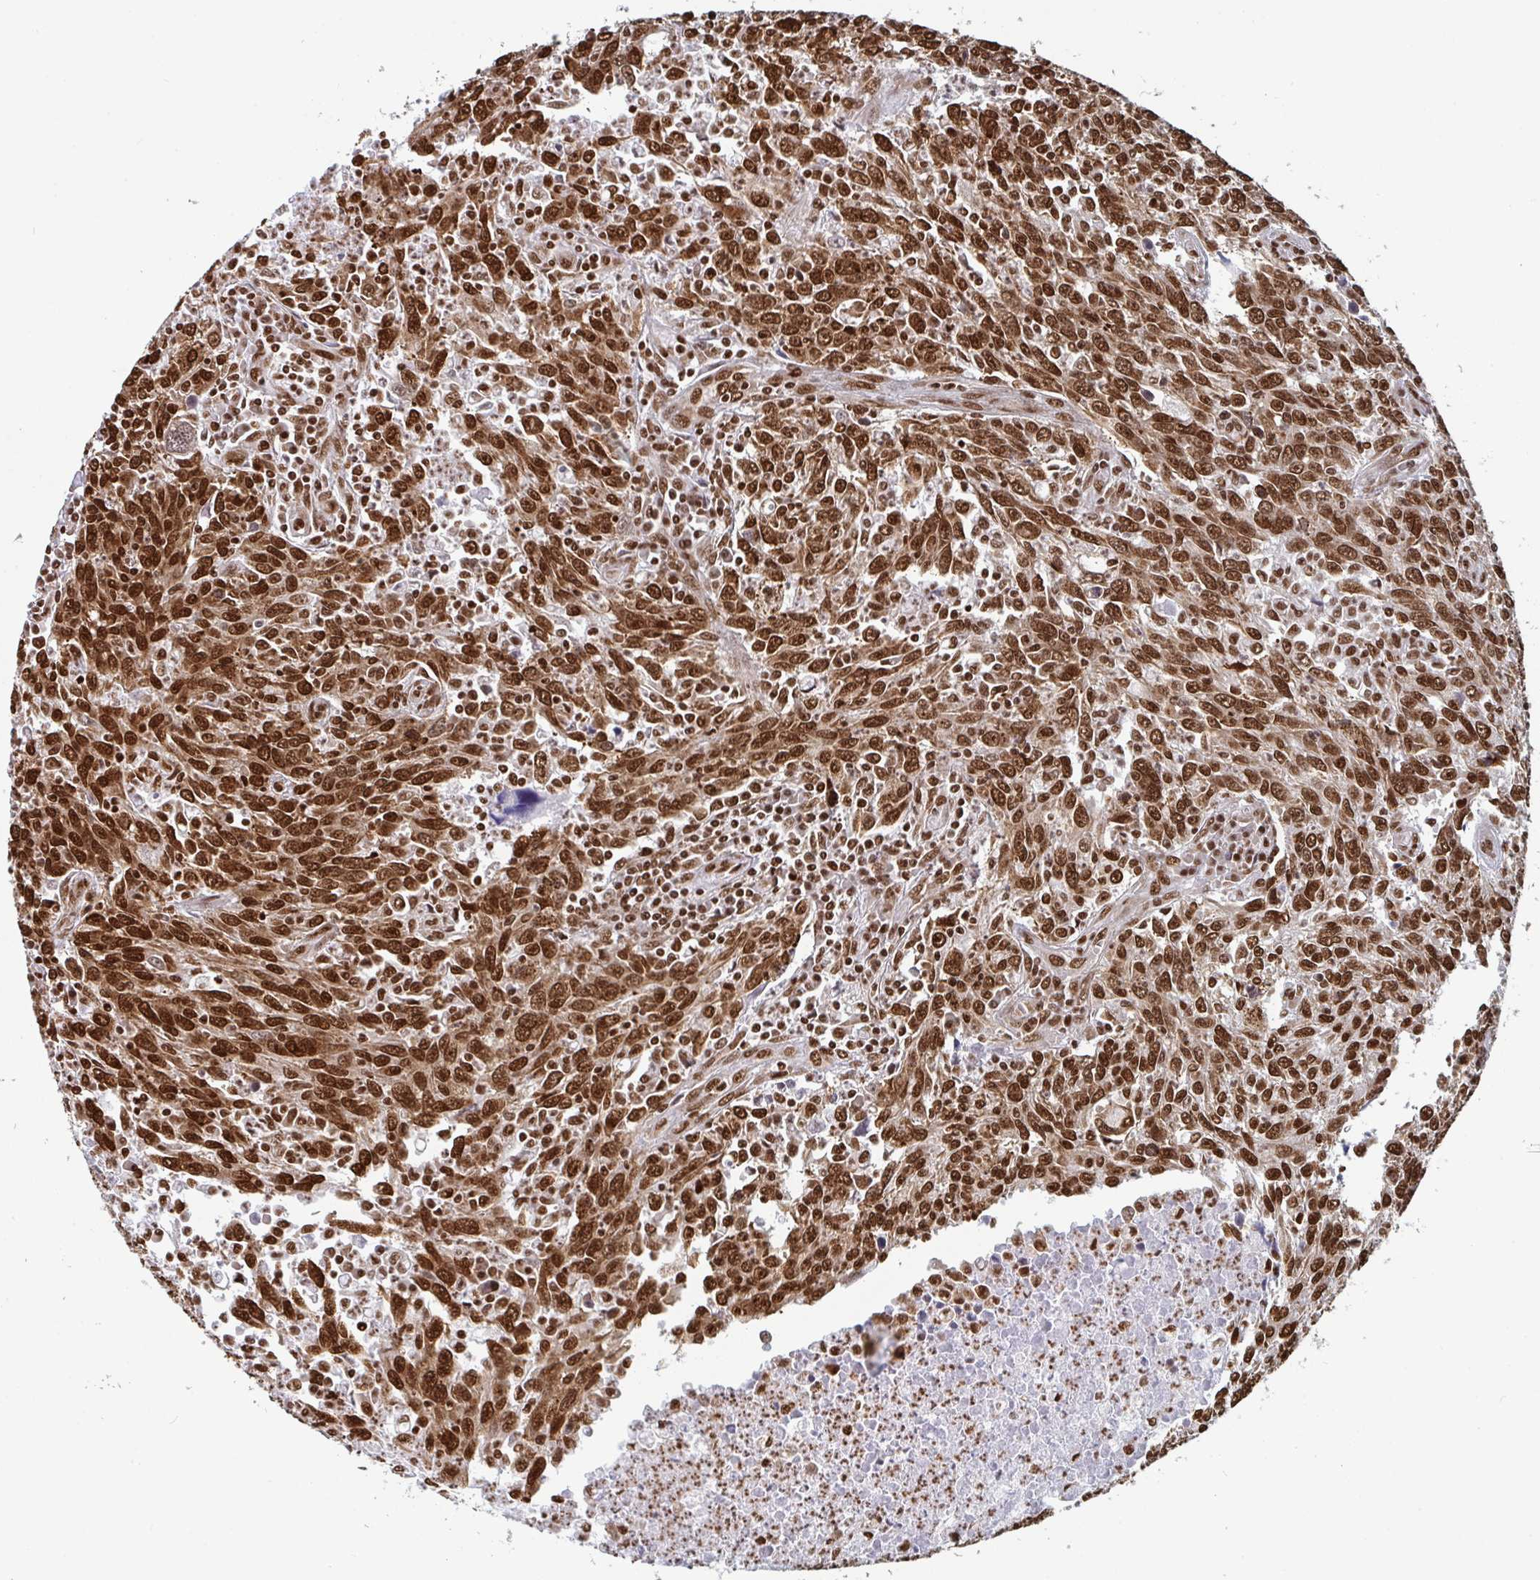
{"staining": {"intensity": "strong", "quantity": ">75%", "location": "nuclear"}, "tissue": "breast cancer", "cell_type": "Tumor cells", "image_type": "cancer", "snomed": [{"axis": "morphology", "description": "Duct carcinoma"}, {"axis": "topography", "description": "Breast"}], "caption": "Immunohistochemistry micrograph of neoplastic tissue: breast cancer (intraductal carcinoma) stained using immunohistochemistry (IHC) exhibits high levels of strong protein expression localized specifically in the nuclear of tumor cells, appearing as a nuclear brown color.", "gene": "GAR1", "patient": {"sex": "female", "age": 50}}